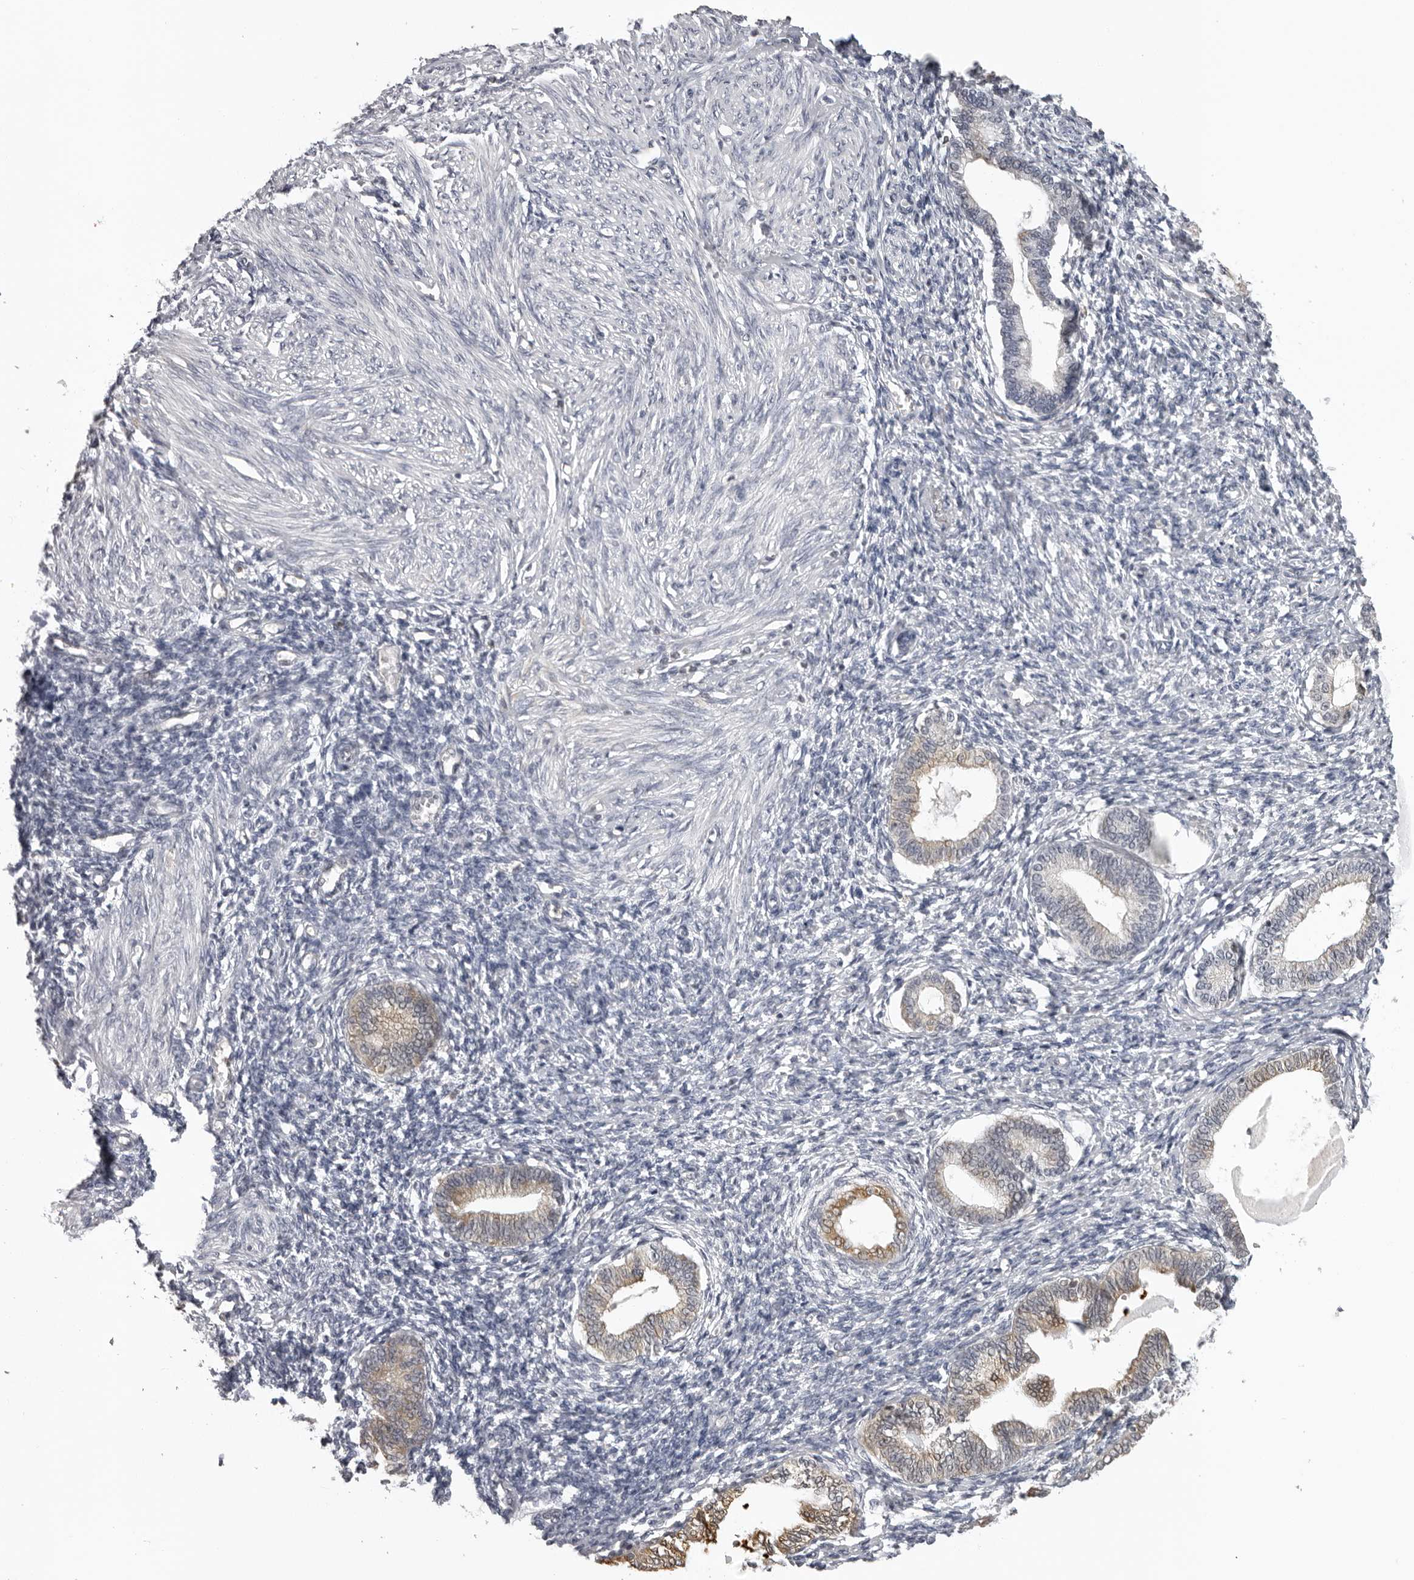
{"staining": {"intensity": "negative", "quantity": "none", "location": "none"}, "tissue": "endometrium", "cell_type": "Cells in endometrial stroma", "image_type": "normal", "snomed": [{"axis": "morphology", "description": "Normal tissue, NOS"}, {"axis": "topography", "description": "Endometrium"}], "caption": "Cells in endometrial stroma are negative for brown protein staining in unremarkable endometrium. The staining is performed using DAB brown chromogen with nuclei counter-stained in using hematoxylin.", "gene": "MRPS15", "patient": {"sex": "female", "age": 77}}